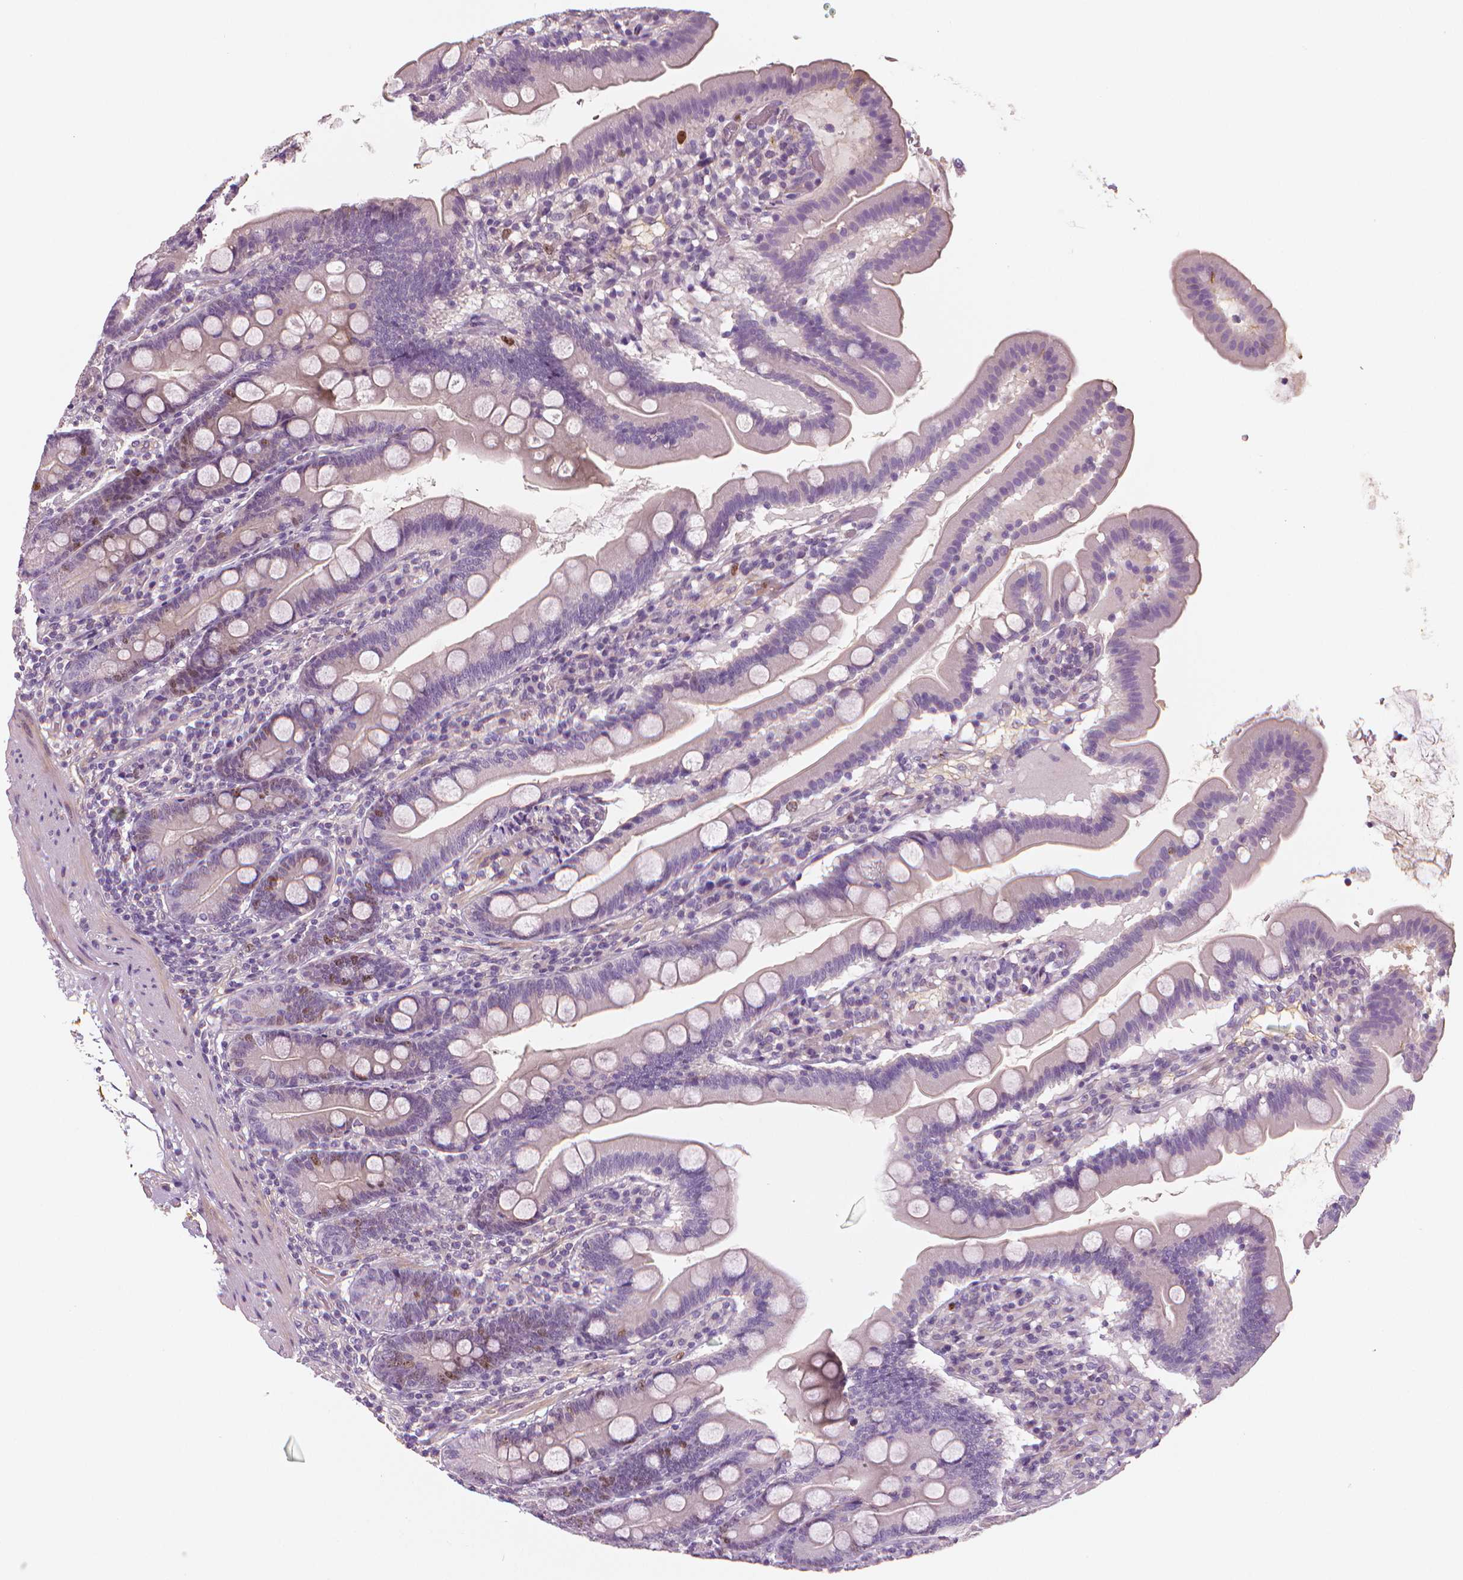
{"staining": {"intensity": "moderate", "quantity": "<25%", "location": "nuclear"}, "tissue": "duodenum", "cell_type": "Glandular cells", "image_type": "normal", "snomed": [{"axis": "morphology", "description": "Normal tissue, NOS"}, {"axis": "topography", "description": "Duodenum"}], "caption": "Duodenum stained with DAB immunohistochemistry displays low levels of moderate nuclear staining in approximately <25% of glandular cells. The staining was performed using DAB, with brown indicating positive protein expression. Nuclei are stained blue with hematoxylin.", "gene": "MKI67", "patient": {"sex": "female", "age": 67}}